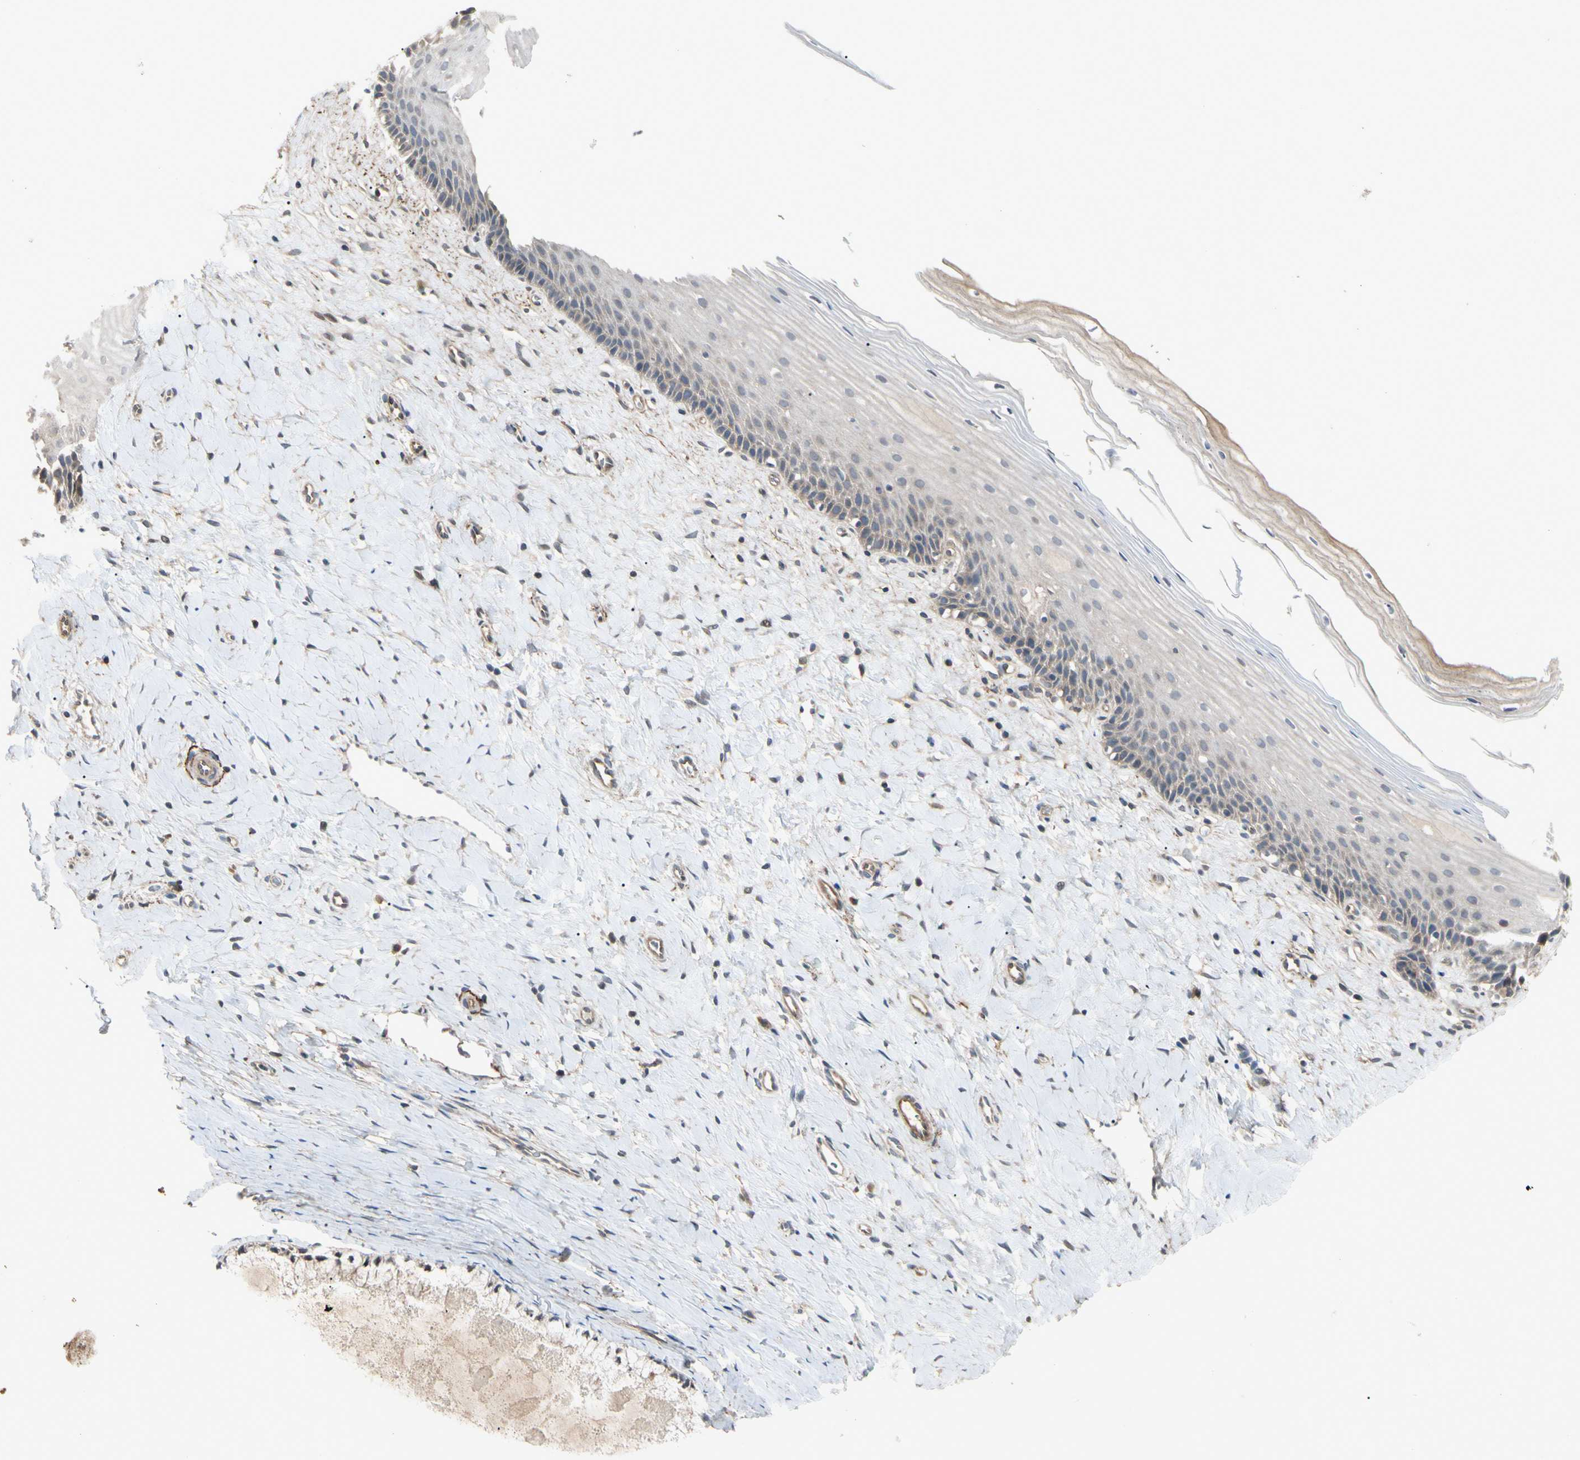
{"staining": {"intensity": "moderate", "quantity": ">75%", "location": "cytoplasmic/membranous"}, "tissue": "cervix", "cell_type": "Glandular cells", "image_type": "normal", "snomed": [{"axis": "morphology", "description": "Normal tissue, NOS"}, {"axis": "topography", "description": "Cervix"}], "caption": "Immunohistochemistry (DAB) staining of unremarkable human cervix demonstrates moderate cytoplasmic/membranous protein staining in about >75% of glandular cells. Nuclei are stained in blue.", "gene": "F2R", "patient": {"sex": "female", "age": 39}}